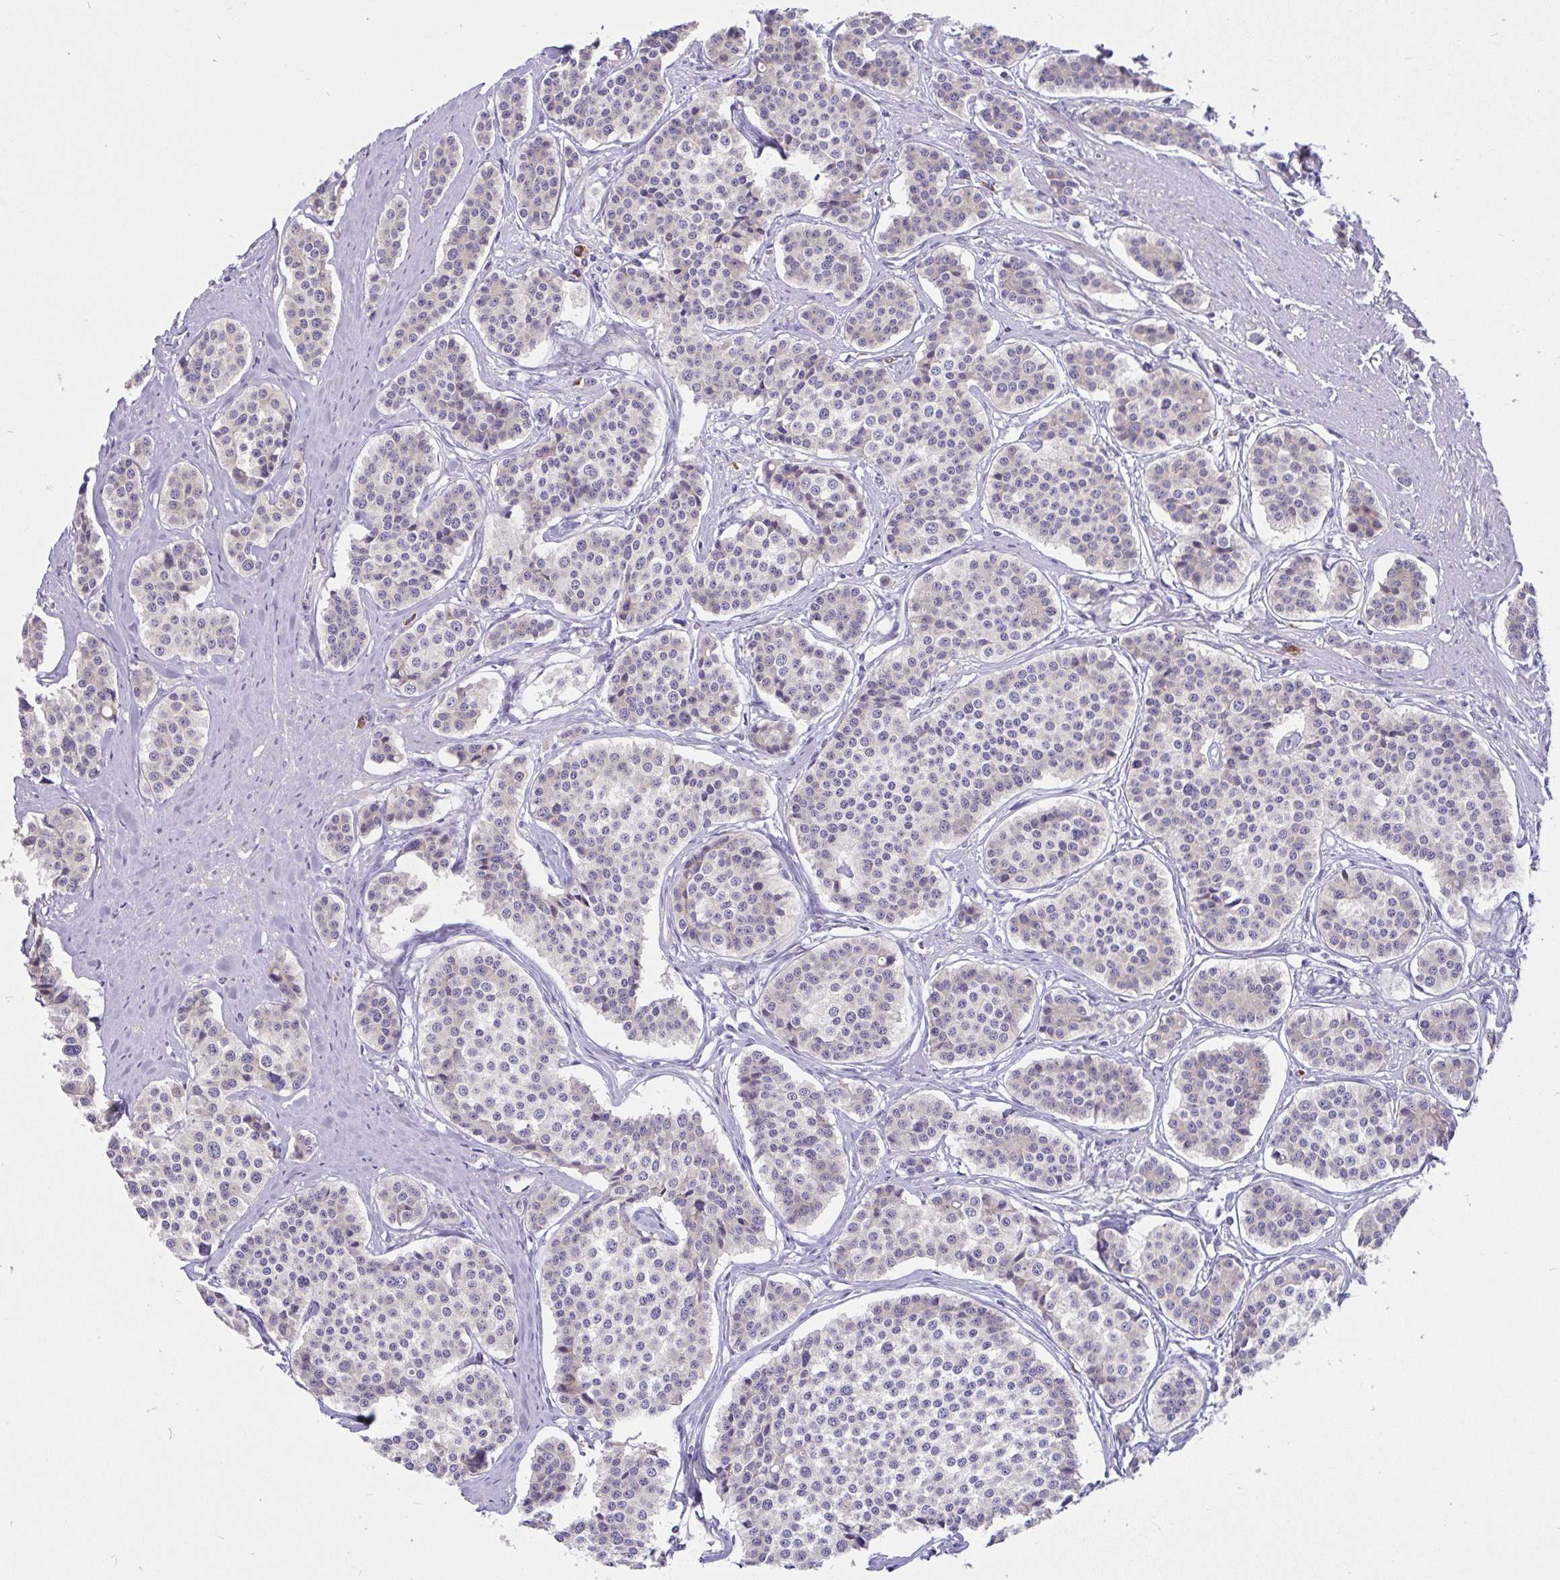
{"staining": {"intensity": "negative", "quantity": "none", "location": "none"}, "tissue": "carcinoid", "cell_type": "Tumor cells", "image_type": "cancer", "snomed": [{"axis": "morphology", "description": "Carcinoid, malignant, NOS"}, {"axis": "topography", "description": "Small intestine"}], "caption": "High magnification brightfield microscopy of malignant carcinoid stained with DAB (brown) and counterstained with hematoxylin (blue): tumor cells show no significant staining. Brightfield microscopy of immunohistochemistry (IHC) stained with DAB (3,3'-diaminobenzidine) (brown) and hematoxylin (blue), captured at high magnification.", "gene": "LRRC26", "patient": {"sex": "male", "age": 60}}